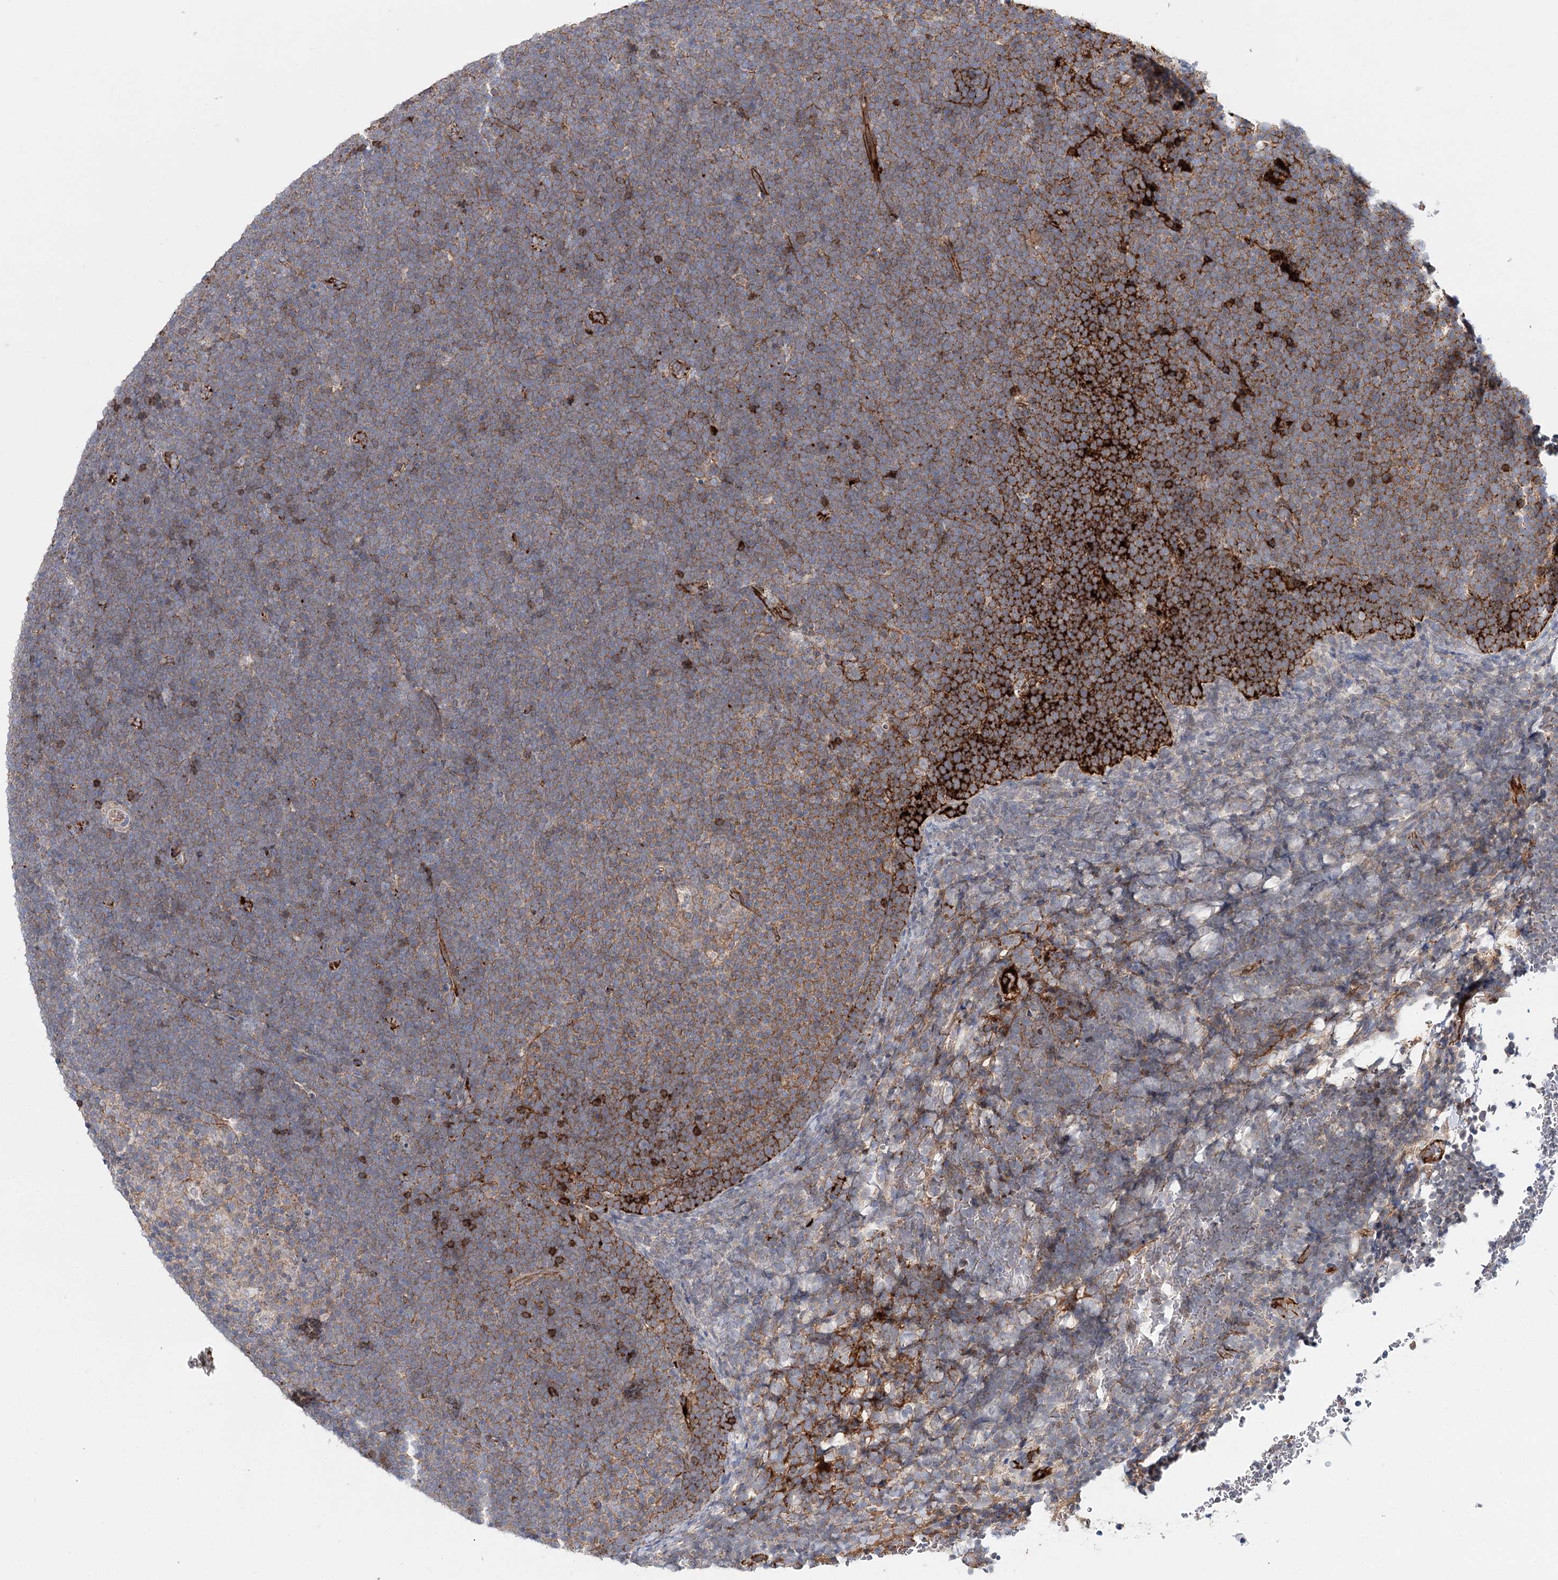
{"staining": {"intensity": "weak", "quantity": ">75%", "location": "cytoplasmic/membranous"}, "tissue": "lymphoma", "cell_type": "Tumor cells", "image_type": "cancer", "snomed": [{"axis": "morphology", "description": "Malignant lymphoma, non-Hodgkin's type, High grade"}, {"axis": "topography", "description": "Lymph node"}], "caption": "Protein analysis of lymphoma tissue shows weak cytoplasmic/membranous expression in about >75% of tumor cells.", "gene": "PKP4", "patient": {"sex": "male", "age": 13}}